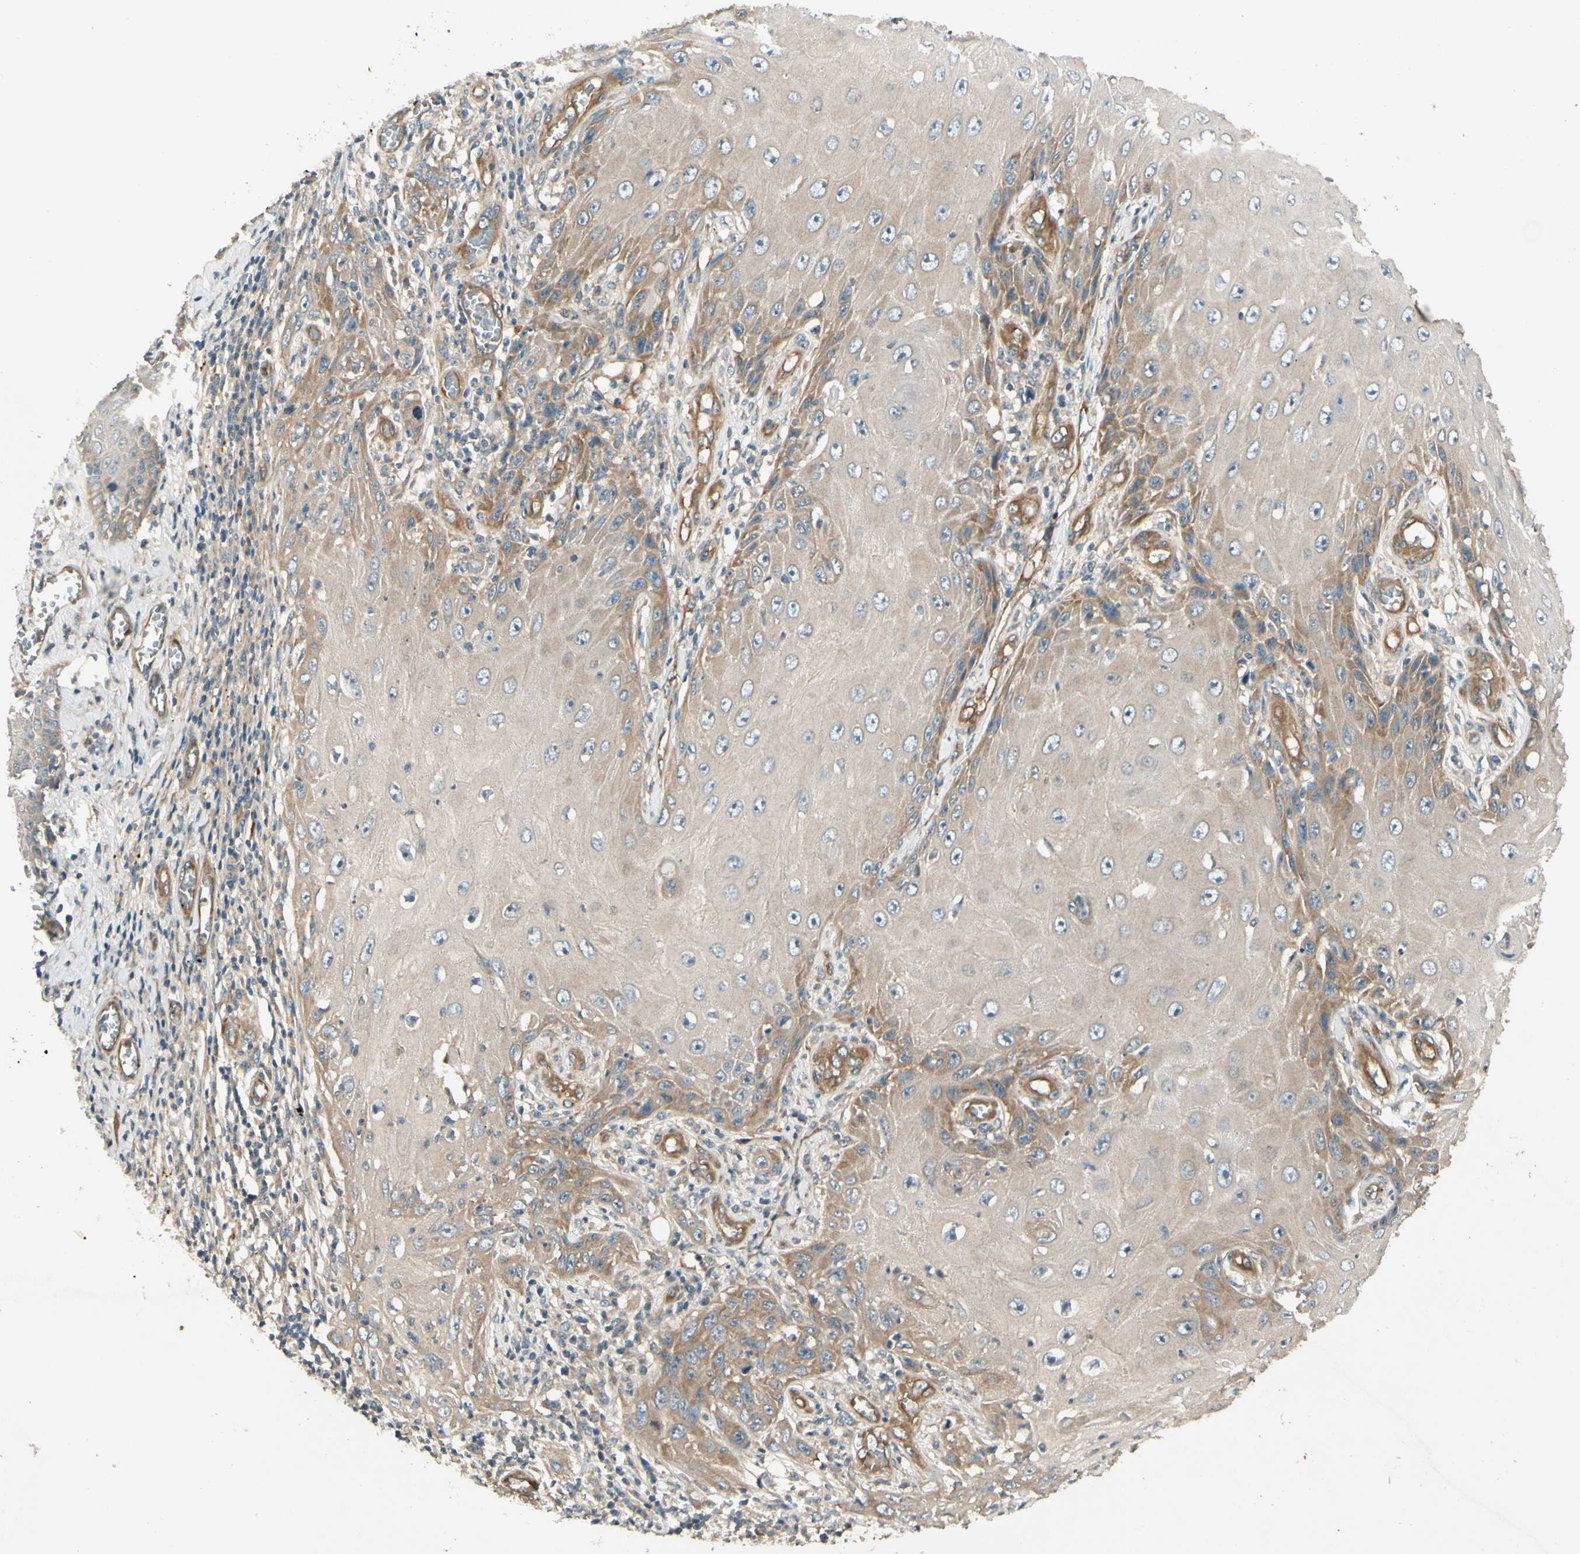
{"staining": {"intensity": "moderate", "quantity": "<25%", "location": "cytoplasmic/membranous"}, "tissue": "skin cancer", "cell_type": "Tumor cells", "image_type": "cancer", "snomed": [{"axis": "morphology", "description": "Squamous cell carcinoma, NOS"}, {"axis": "topography", "description": "Skin"}], "caption": "Tumor cells exhibit moderate cytoplasmic/membranous positivity in approximately <25% of cells in skin squamous cell carcinoma.", "gene": "ROCK2", "patient": {"sex": "female", "age": 73}}